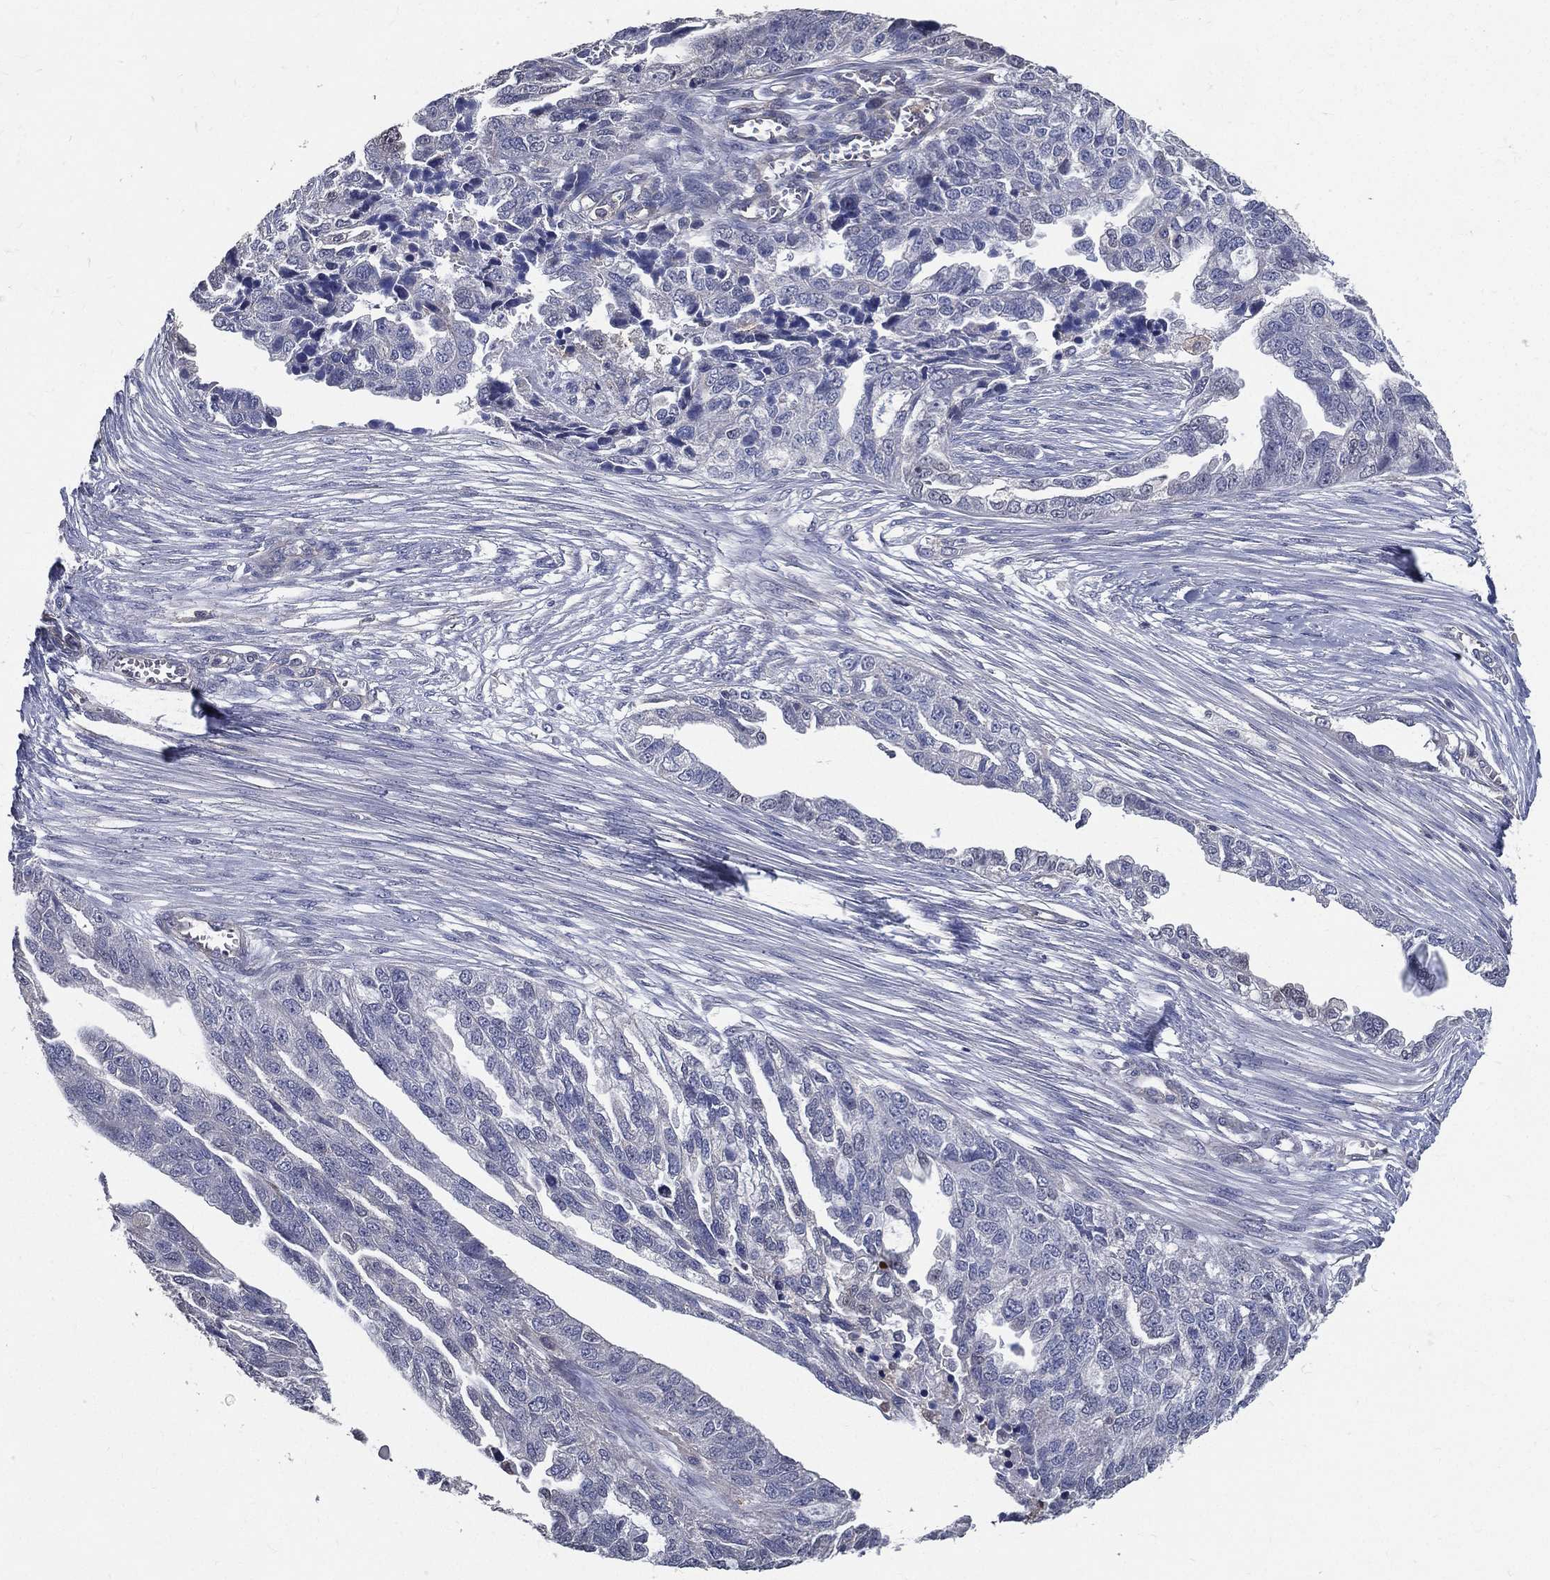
{"staining": {"intensity": "negative", "quantity": "none", "location": "none"}, "tissue": "ovarian cancer", "cell_type": "Tumor cells", "image_type": "cancer", "snomed": [{"axis": "morphology", "description": "Cystadenocarcinoma, serous, NOS"}, {"axis": "topography", "description": "Ovary"}], "caption": "An image of ovarian cancer stained for a protein demonstrates no brown staining in tumor cells.", "gene": "SERPINB2", "patient": {"sex": "female", "age": 51}}